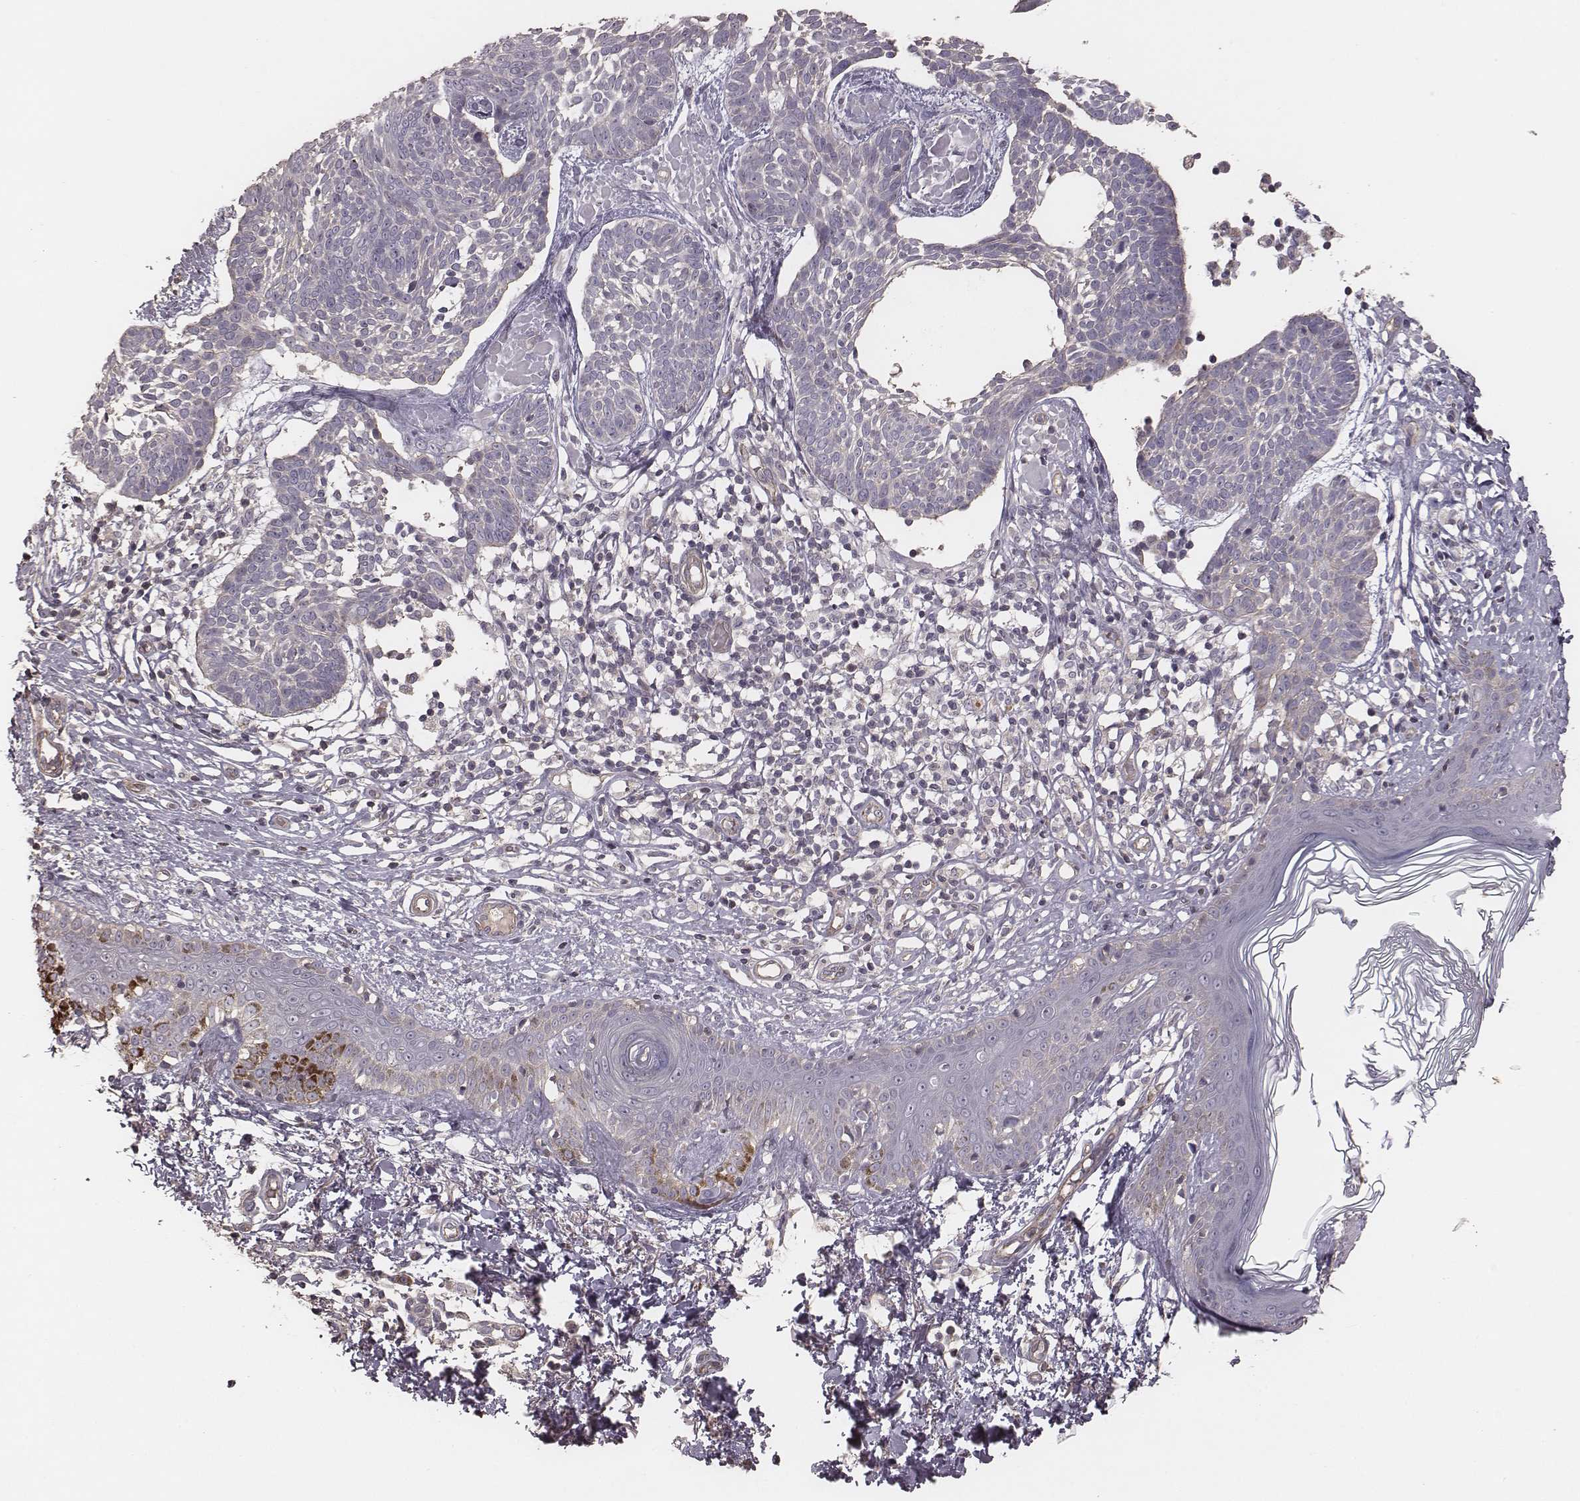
{"staining": {"intensity": "negative", "quantity": "none", "location": "none"}, "tissue": "skin cancer", "cell_type": "Tumor cells", "image_type": "cancer", "snomed": [{"axis": "morphology", "description": "Basal cell carcinoma"}, {"axis": "topography", "description": "Skin"}], "caption": "This image is of basal cell carcinoma (skin) stained with immunohistochemistry (IHC) to label a protein in brown with the nuclei are counter-stained blue. There is no staining in tumor cells.", "gene": "OTOGL", "patient": {"sex": "male", "age": 85}}